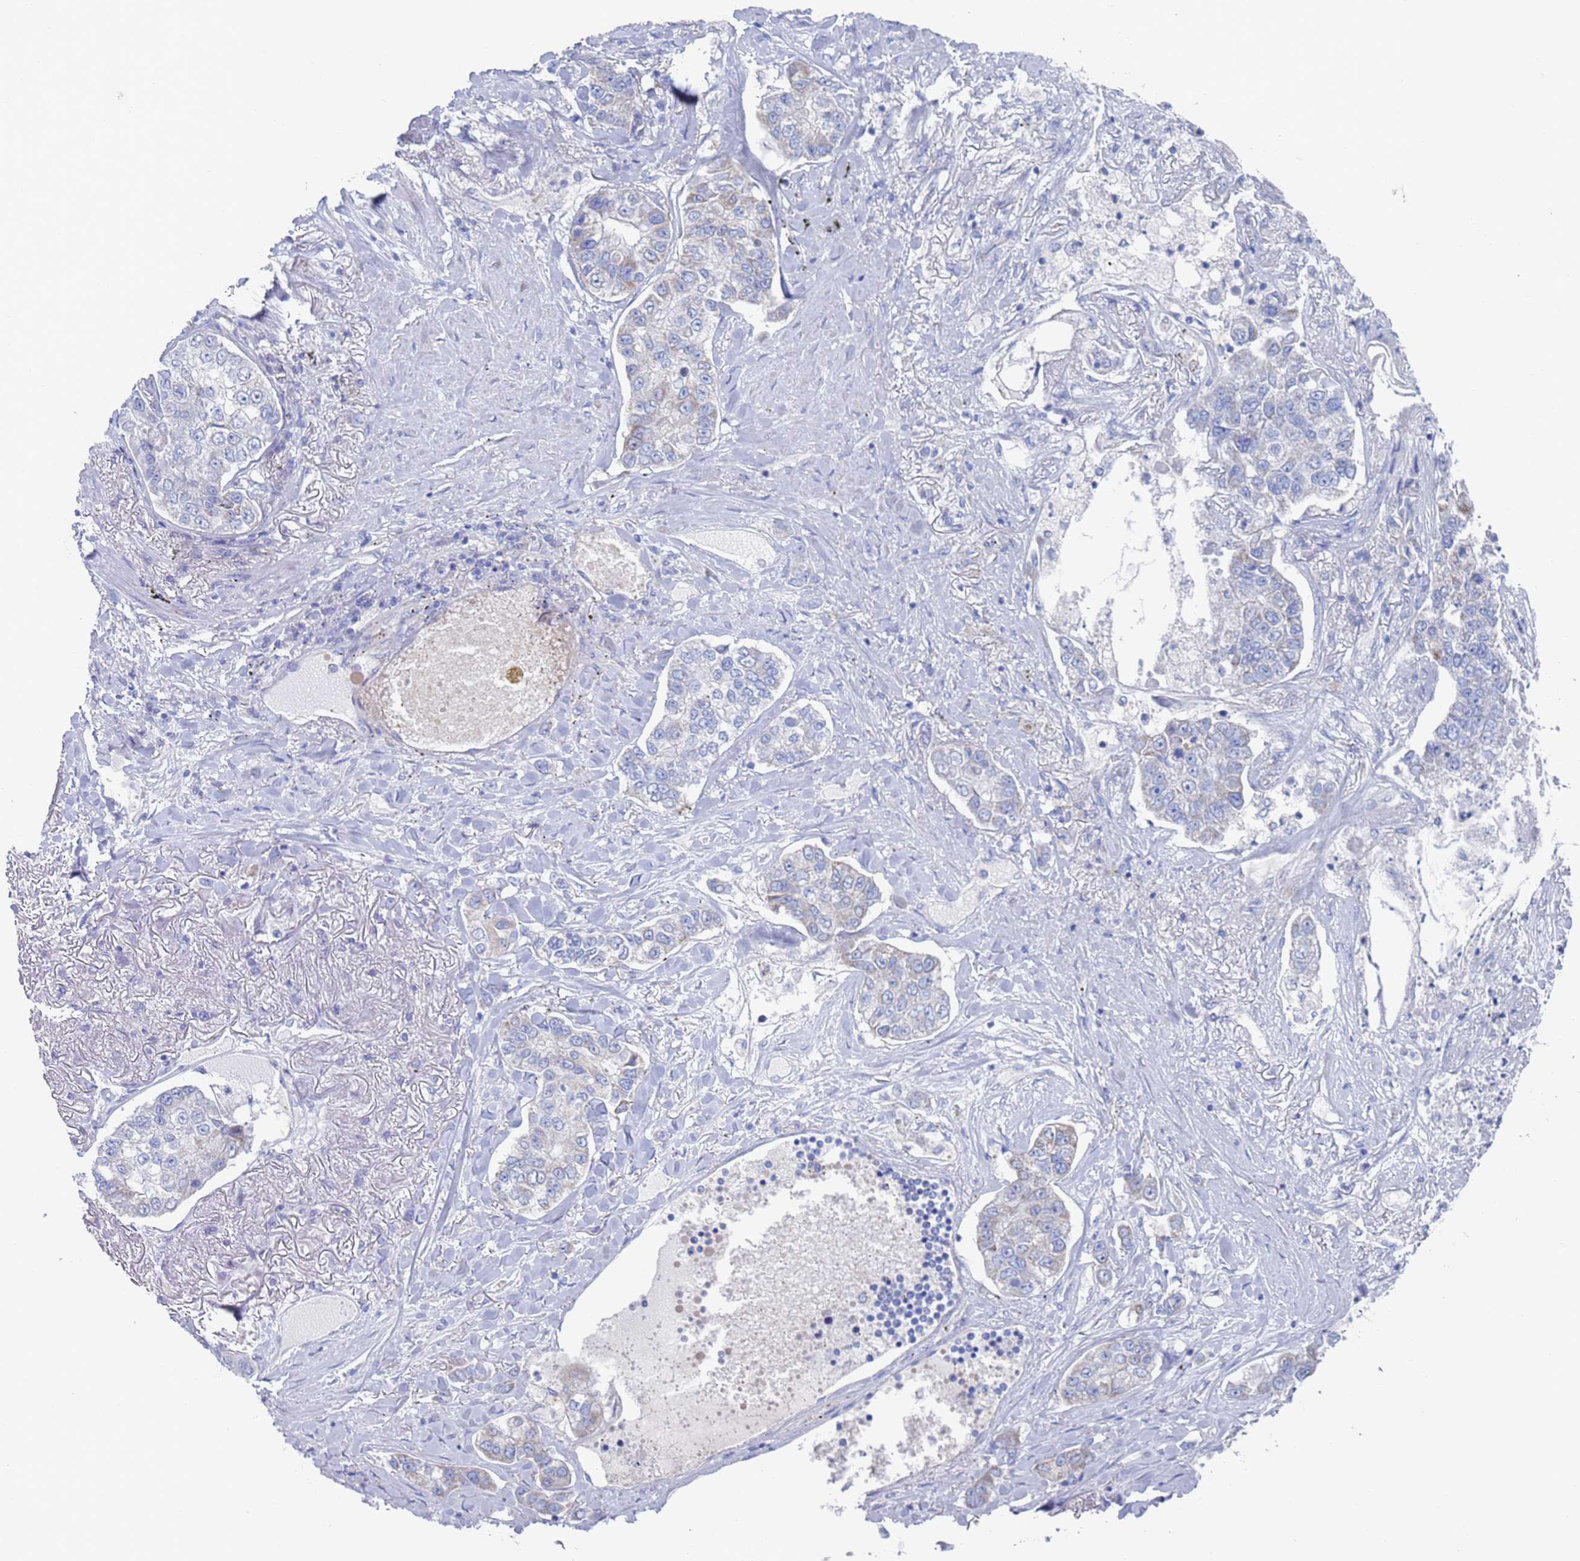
{"staining": {"intensity": "negative", "quantity": "none", "location": "none"}, "tissue": "lung cancer", "cell_type": "Tumor cells", "image_type": "cancer", "snomed": [{"axis": "morphology", "description": "Adenocarcinoma, NOS"}, {"axis": "topography", "description": "Lung"}], "caption": "Human lung cancer (adenocarcinoma) stained for a protein using immunohistochemistry shows no staining in tumor cells.", "gene": "CHCHD6", "patient": {"sex": "male", "age": 49}}